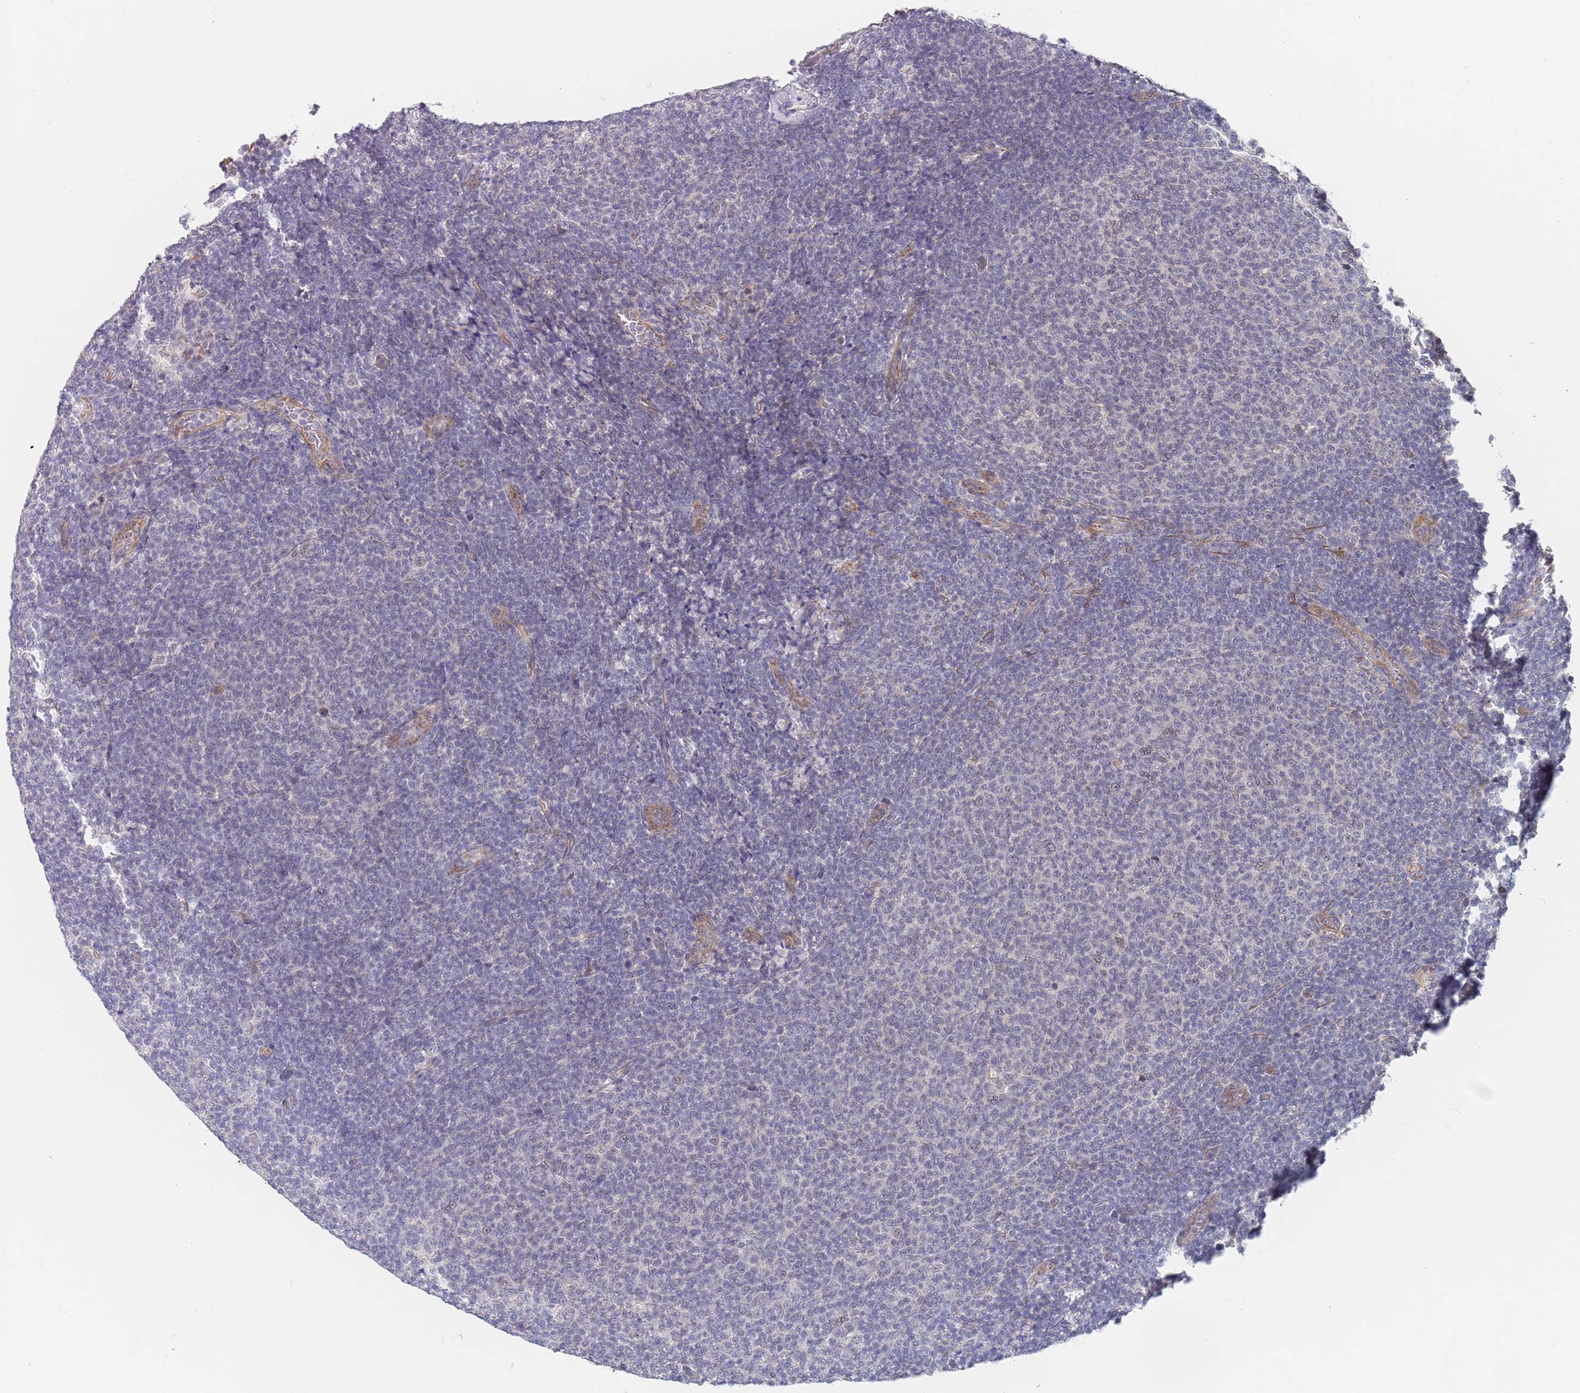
{"staining": {"intensity": "negative", "quantity": "none", "location": "none"}, "tissue": "lymphoma", "cell_type": "Tumor cells", "image_type": "cancer", "snomed": [{"axis": "morphology", "description": "Malignant lymphoma, non-Hodgkin's type, Low grade"}, {"axis": "topography", "description": "Lymph node"}], "caption": "DAB (3,3'-diaminobenzidine) immunohistochemical staining of human low-grade malignant lymphoma, non-Hodgkin's type reveals no significant expression in tumor cells.", "gene": "B4GALT4", "patient": {"sex": "male", "age": 66}}